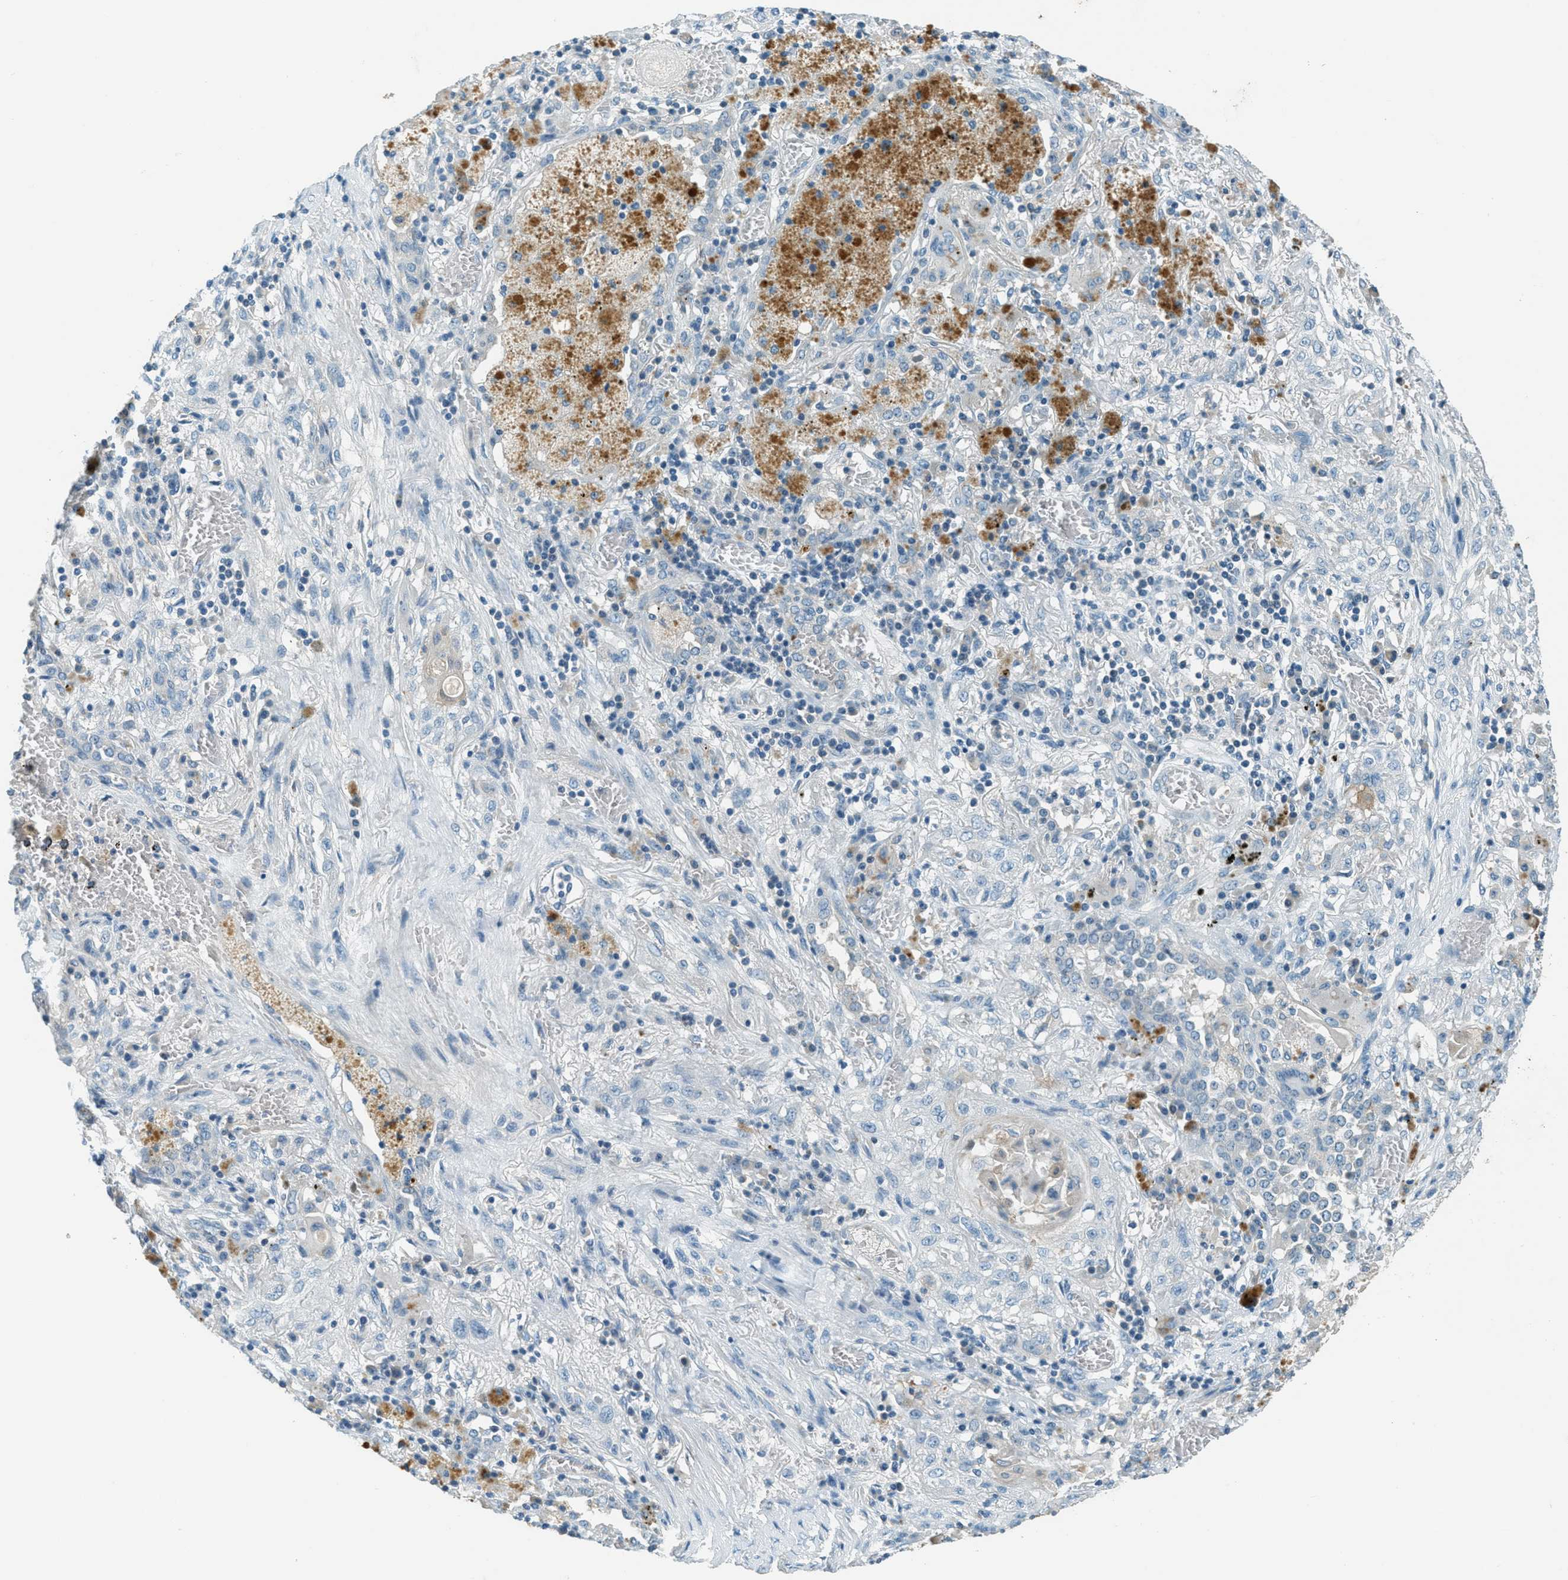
{"staining": {"intensity": "negative", "quantity": "none", "location": "none"}, "tissue": "lung cancer", "cell_type": "Tumor cells", "image_type": "cancer", "snomed": [{"axis": "morphology", "description": "Squamous cell carcinoma, NOS"}, {"axis": "topography", "description": "Lung"}], "caption": "This is an immunohistochemistry histopathology image of human lung cancer. There is no staining in tumor cells.", "gene": "MSLN", "patient": {"sex": "female", "age": 47}}